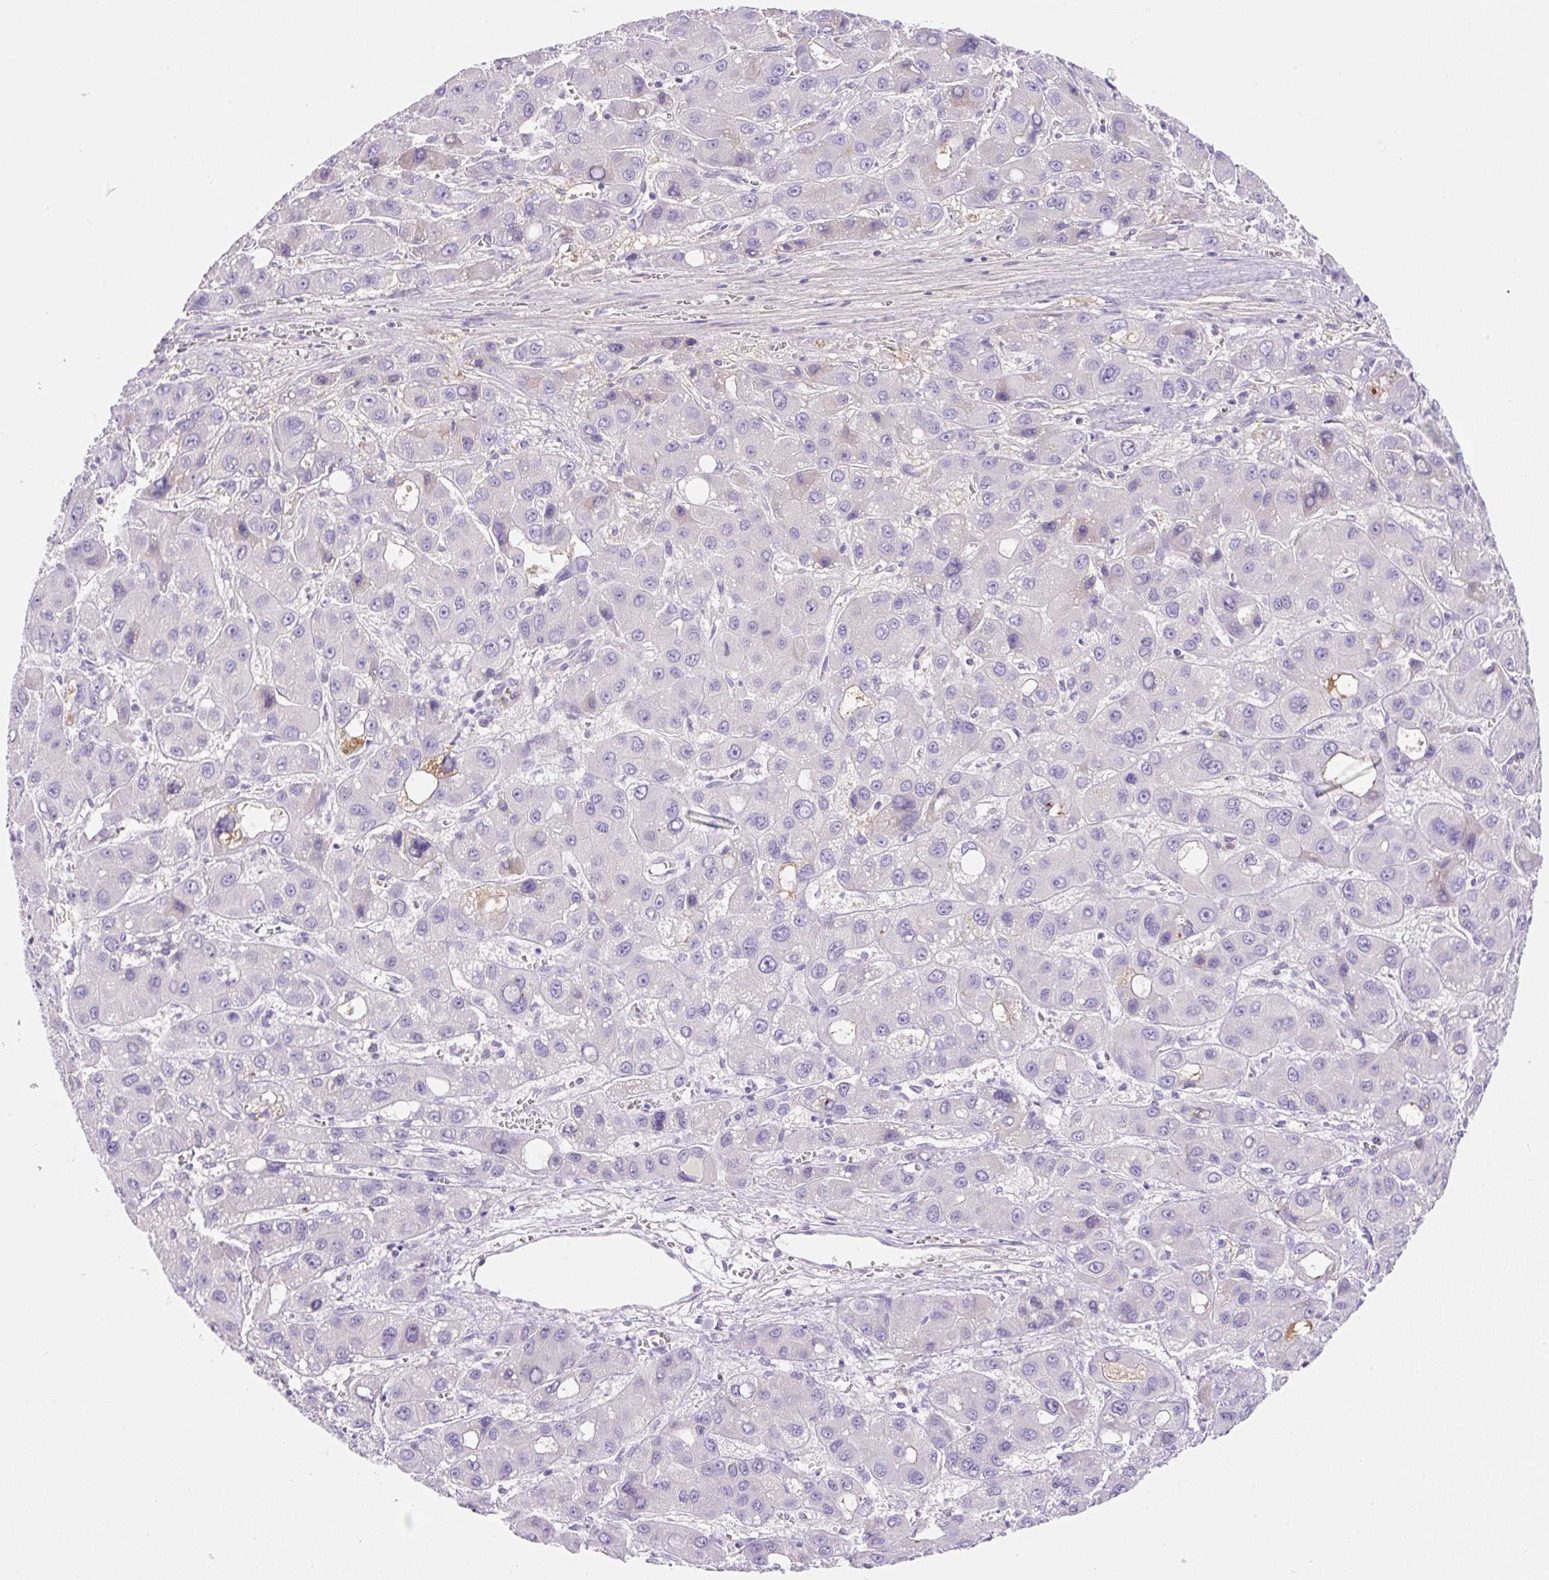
{"staining": {"intensity": "negative", "quantity": "none", "location": "none"}, "tissue": "liver cancer", "cell_type": "Tumor cells", "image_type": "cancer", "snomed": [{"axis": "morphology", "description": "Carcinoma, Hepatocellular, NOS"}, {"axis": "topography", "description": "Liver"}], "caption": "High magnification brightfield microscopy of liver cancer (hepatocellular carcinoma) stained with DAB (brown) and counterstained with hematoxylin (blue): tumor cells show no significant positivity.", "gene": "TDRD15", "patient": {"sex": "male", "age": 55}}